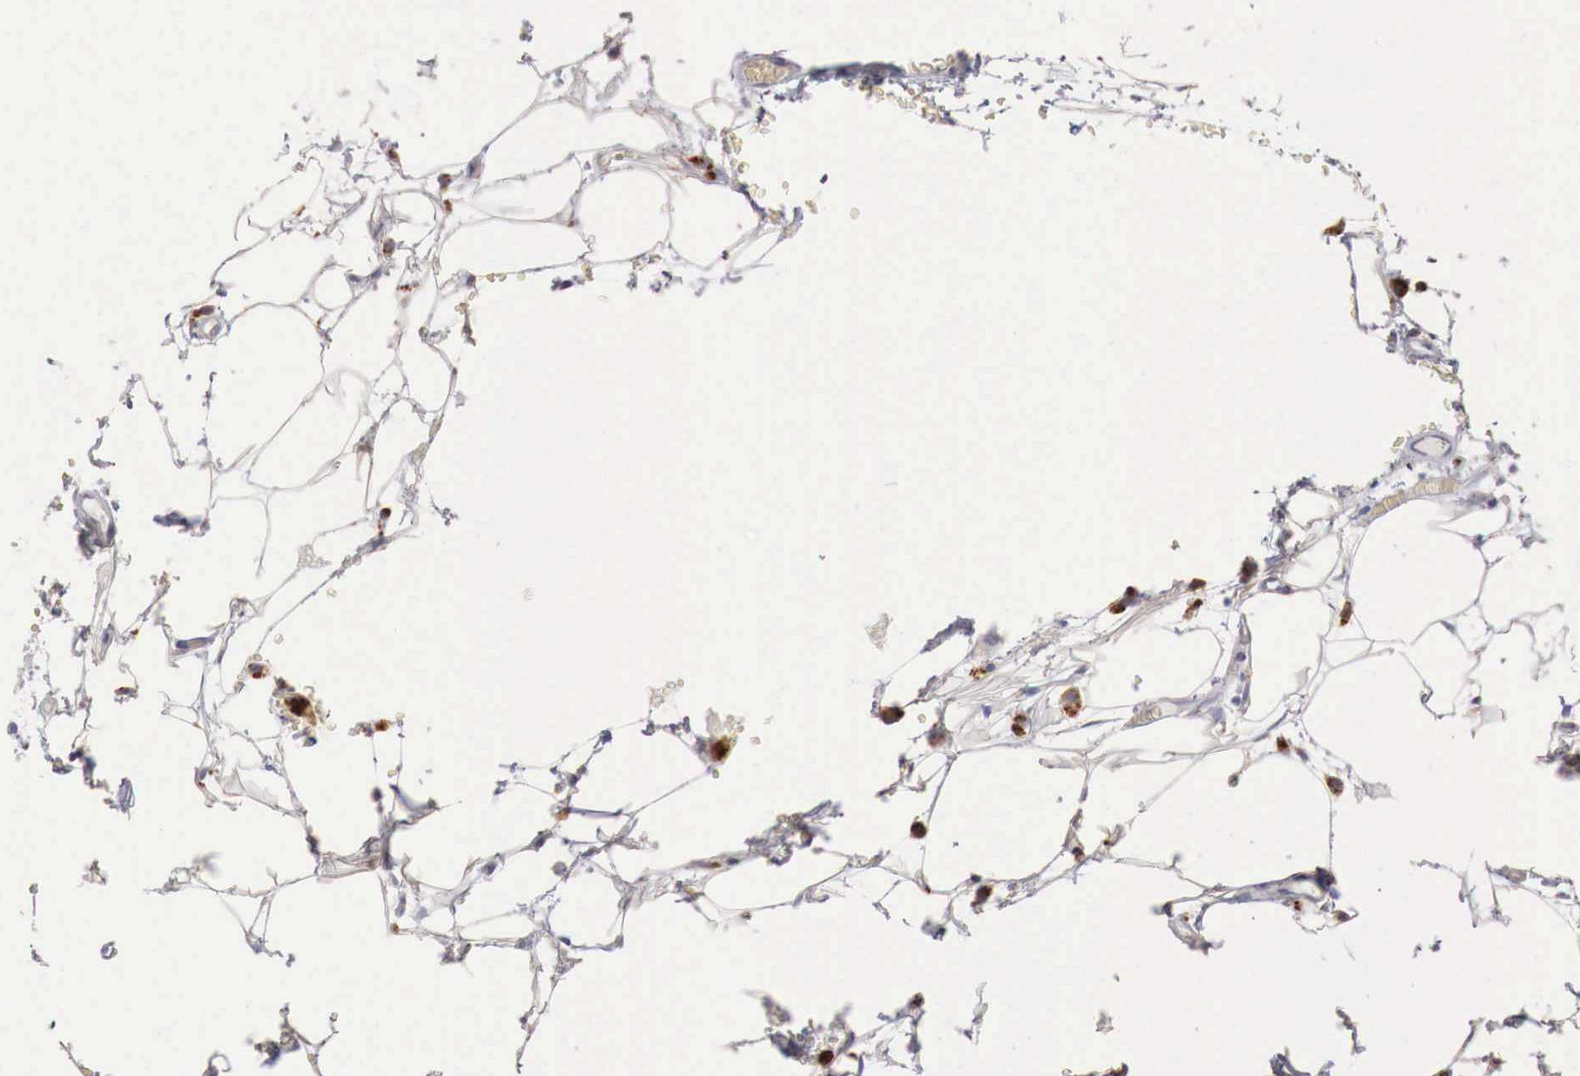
{"staining": {"intensity": "negative", "quantity": "none", "location": "none"}, "tissue": "renal cancer", "cell_type": "Tumor cells", "image_type": "cancer", "snomed": [{"axis": "morphology", "description": "Adenocarcinoma, NOS"}, {"axis": "topography", "description": "Kidney"}], "caption": "Tumor cells show no significant expression in adenocarcinoma (renal).", "gene": "GLA", "patient": {"sex": "female", "age": 56}}